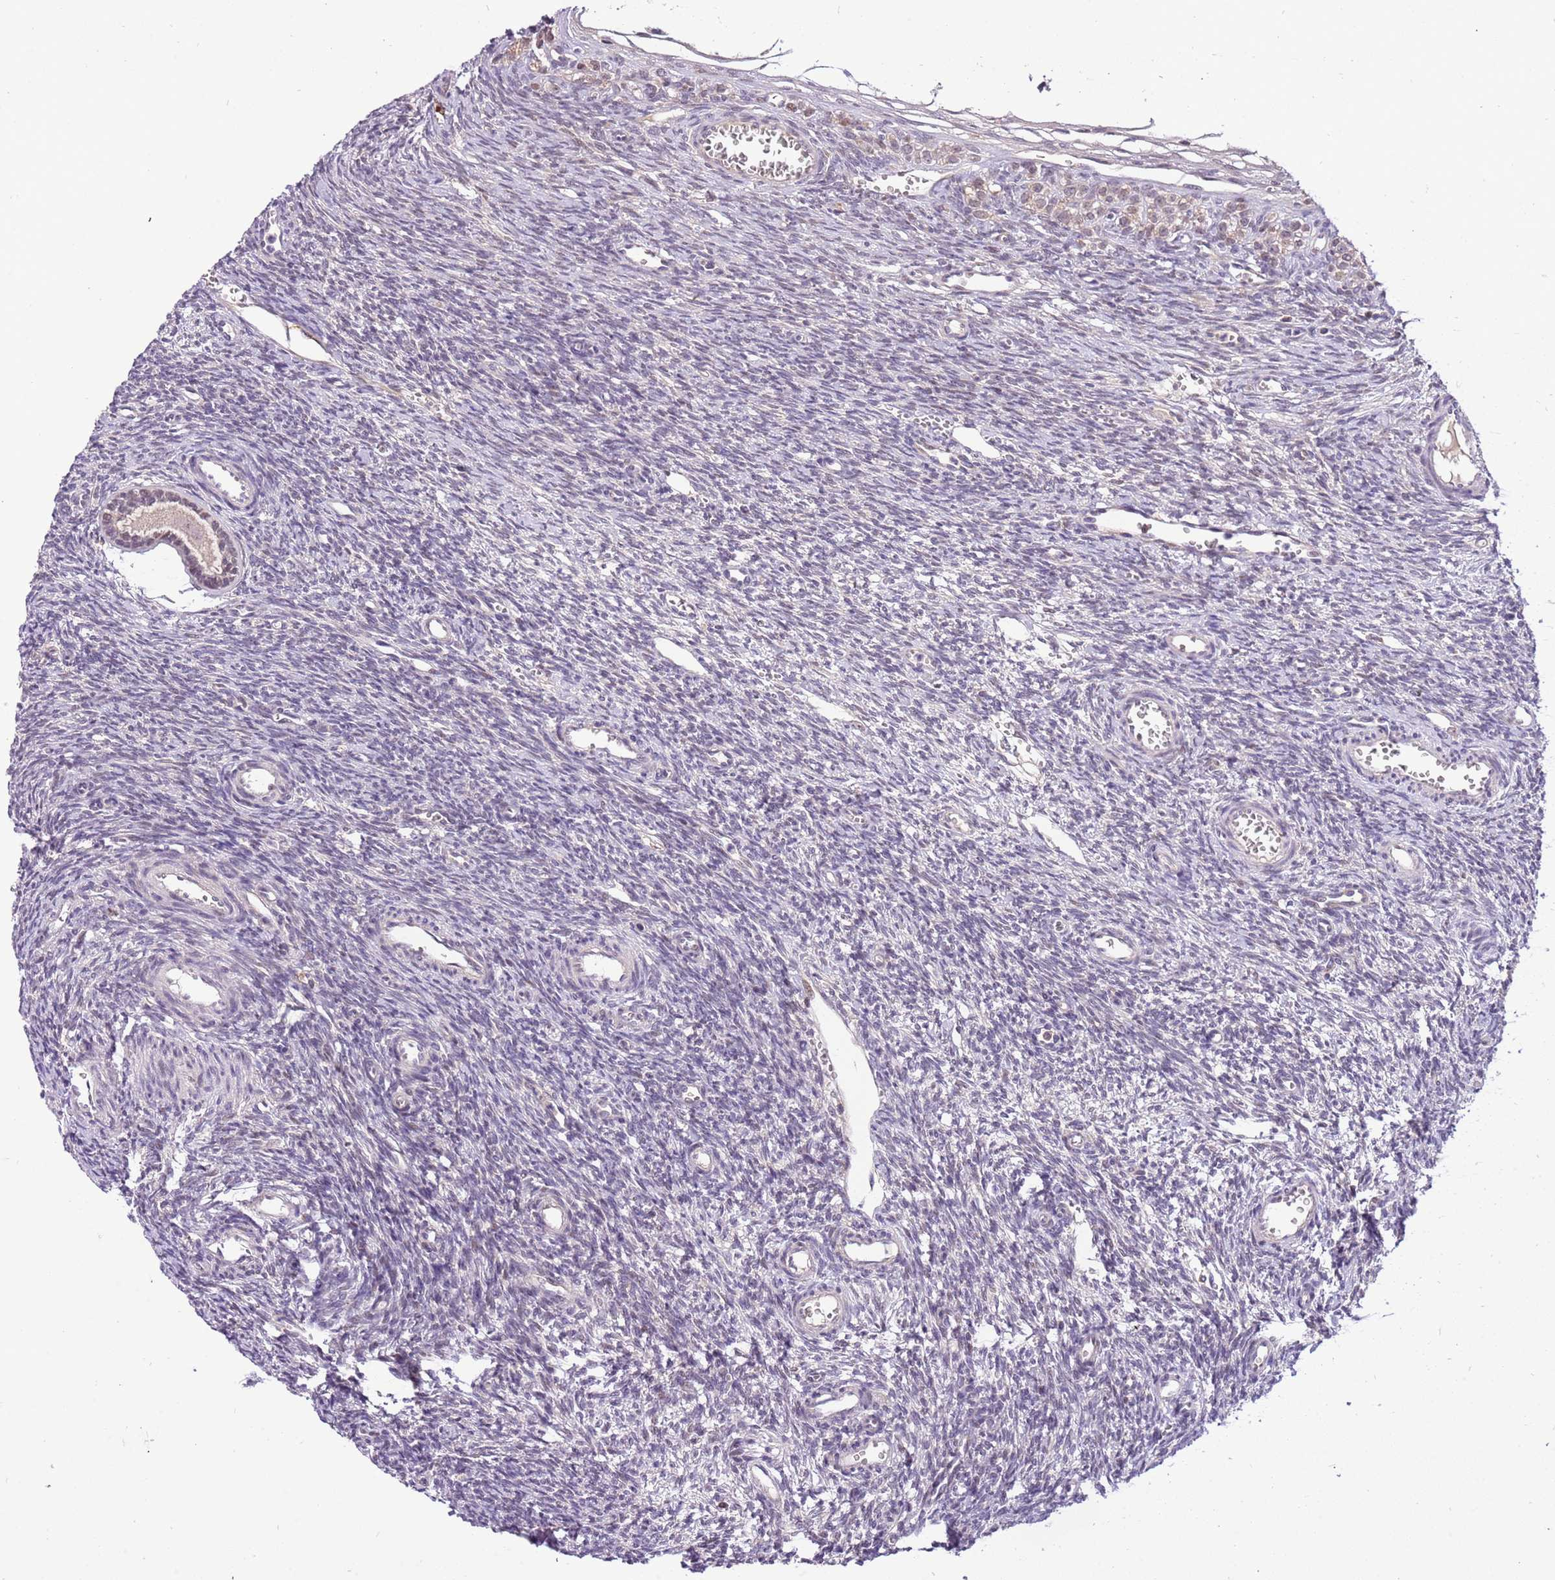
{"staining": {"intensity": "negative", "quantity": "none", "location": "none"}, "tissue": "ovary", "cell_type": "Ovarian stroma cells", "image_type": "normal", "snomed": [{"axis": "morphology", "description": "Normal tissue, NOS"}, {"axis": "topography", "description": "Ovary"}], "caption": "Histopathology image shows no protein expression in ovarian stroma cells of unremarkable ovary. (DAB (3,3'-diaminobenzidine) immunohistochemistry (IHC), high magnification).", "gene": "MAGEF1", "patient": {"sex": "female", "age": 39}}